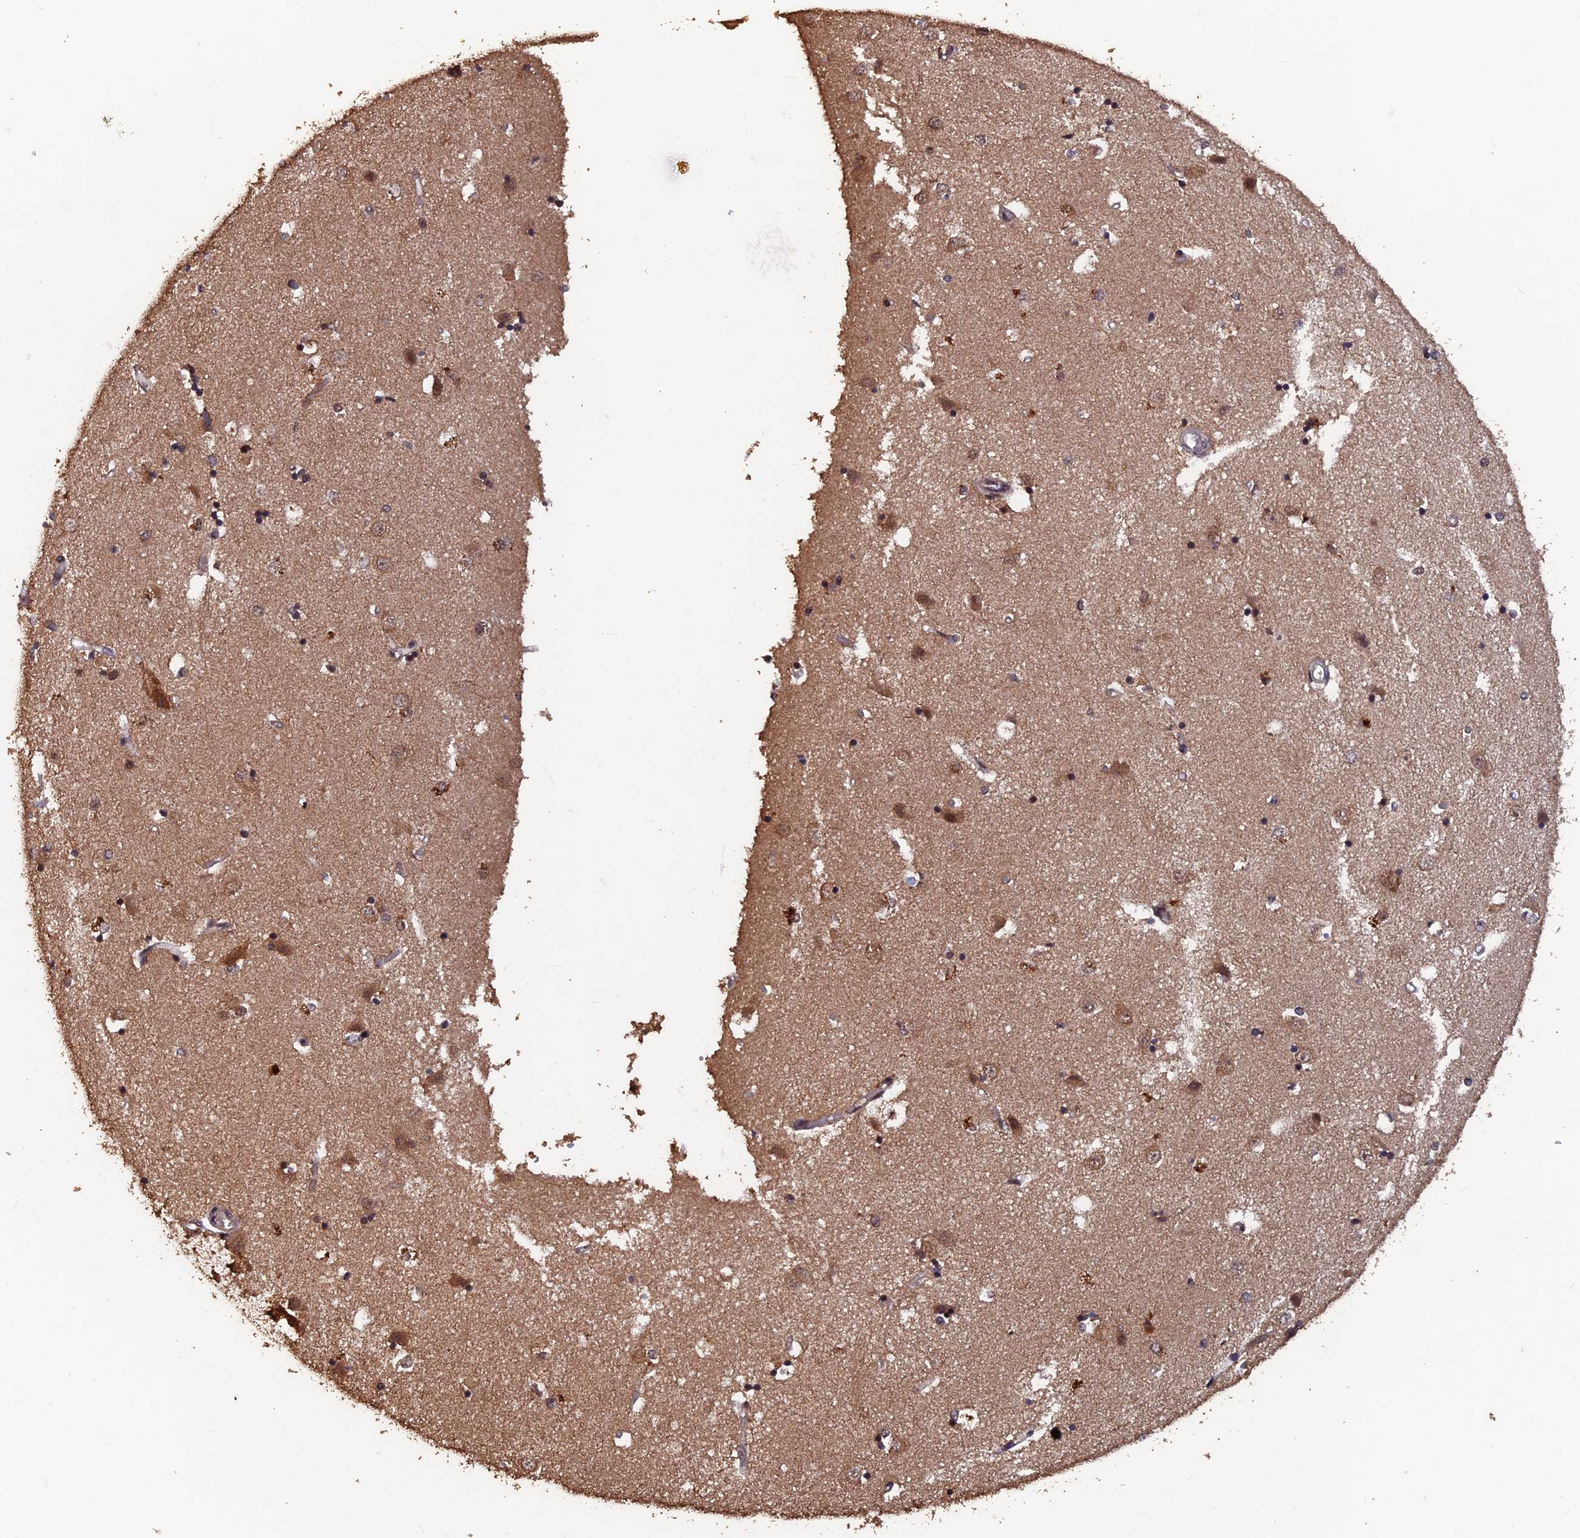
{"staining": {"intensity": "moderate", "quantity": "25%-75%", "location": "cytoplasmic/membranous"}, "tissue": "caudate", "cell_type": "Glial cells", "image_type": "normal", "snomed": [{"axis": "morphology", "description": "Normal tissue, NOS"}, {"axis": "topography", "description": "Lateral ventricle wall"}], "caption": "Benign caudate was stained to show a protein in brown. There is medium levels of moderate cytoplasmic/membranous positivity in about 25%-75% of glial cells.", "gene": "FAM53C", "patient": {"sex": "male", "age": 45}}